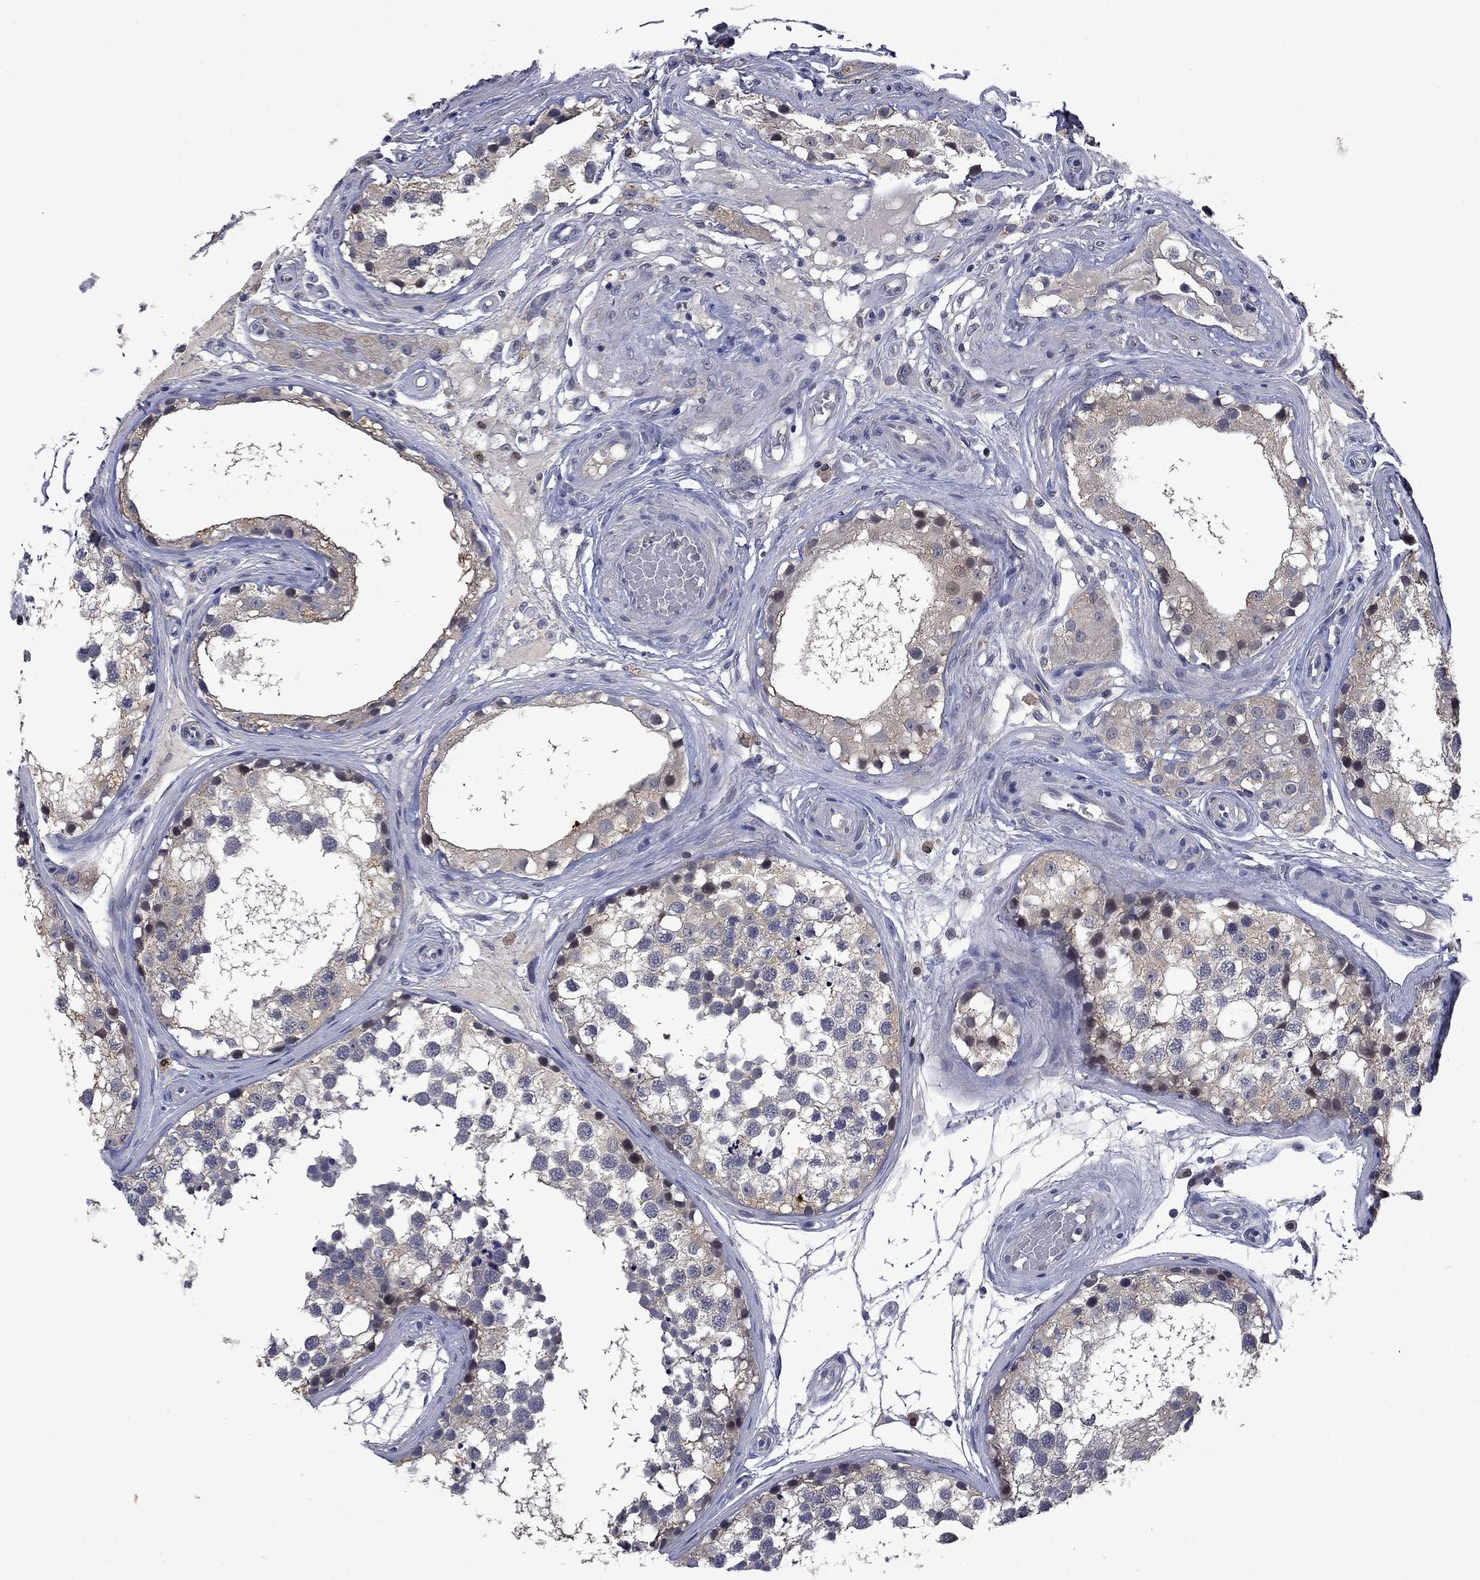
{"staining": {"intensity": "weak", "quantity": "<25%", "location": "cytoplasmic/membranous"}, "tissue": "testis", "cell_type": "Cells in seminiferous ducts", "image_type": "normal", "snomed": [{"axis": "morphology", "description": "Normal tissue, NOS"}, {"axis": "morphology", "description": "Seminoma, NOS"}, {"axis": "topography", "description": "Testis"}], "caption": "Immunohistochemical staining of benign testis exhibits no significant staining in cells in seminiferous ducts.", "gene": "PHKA1", "patient": {"sex": "male", "age": 65}}